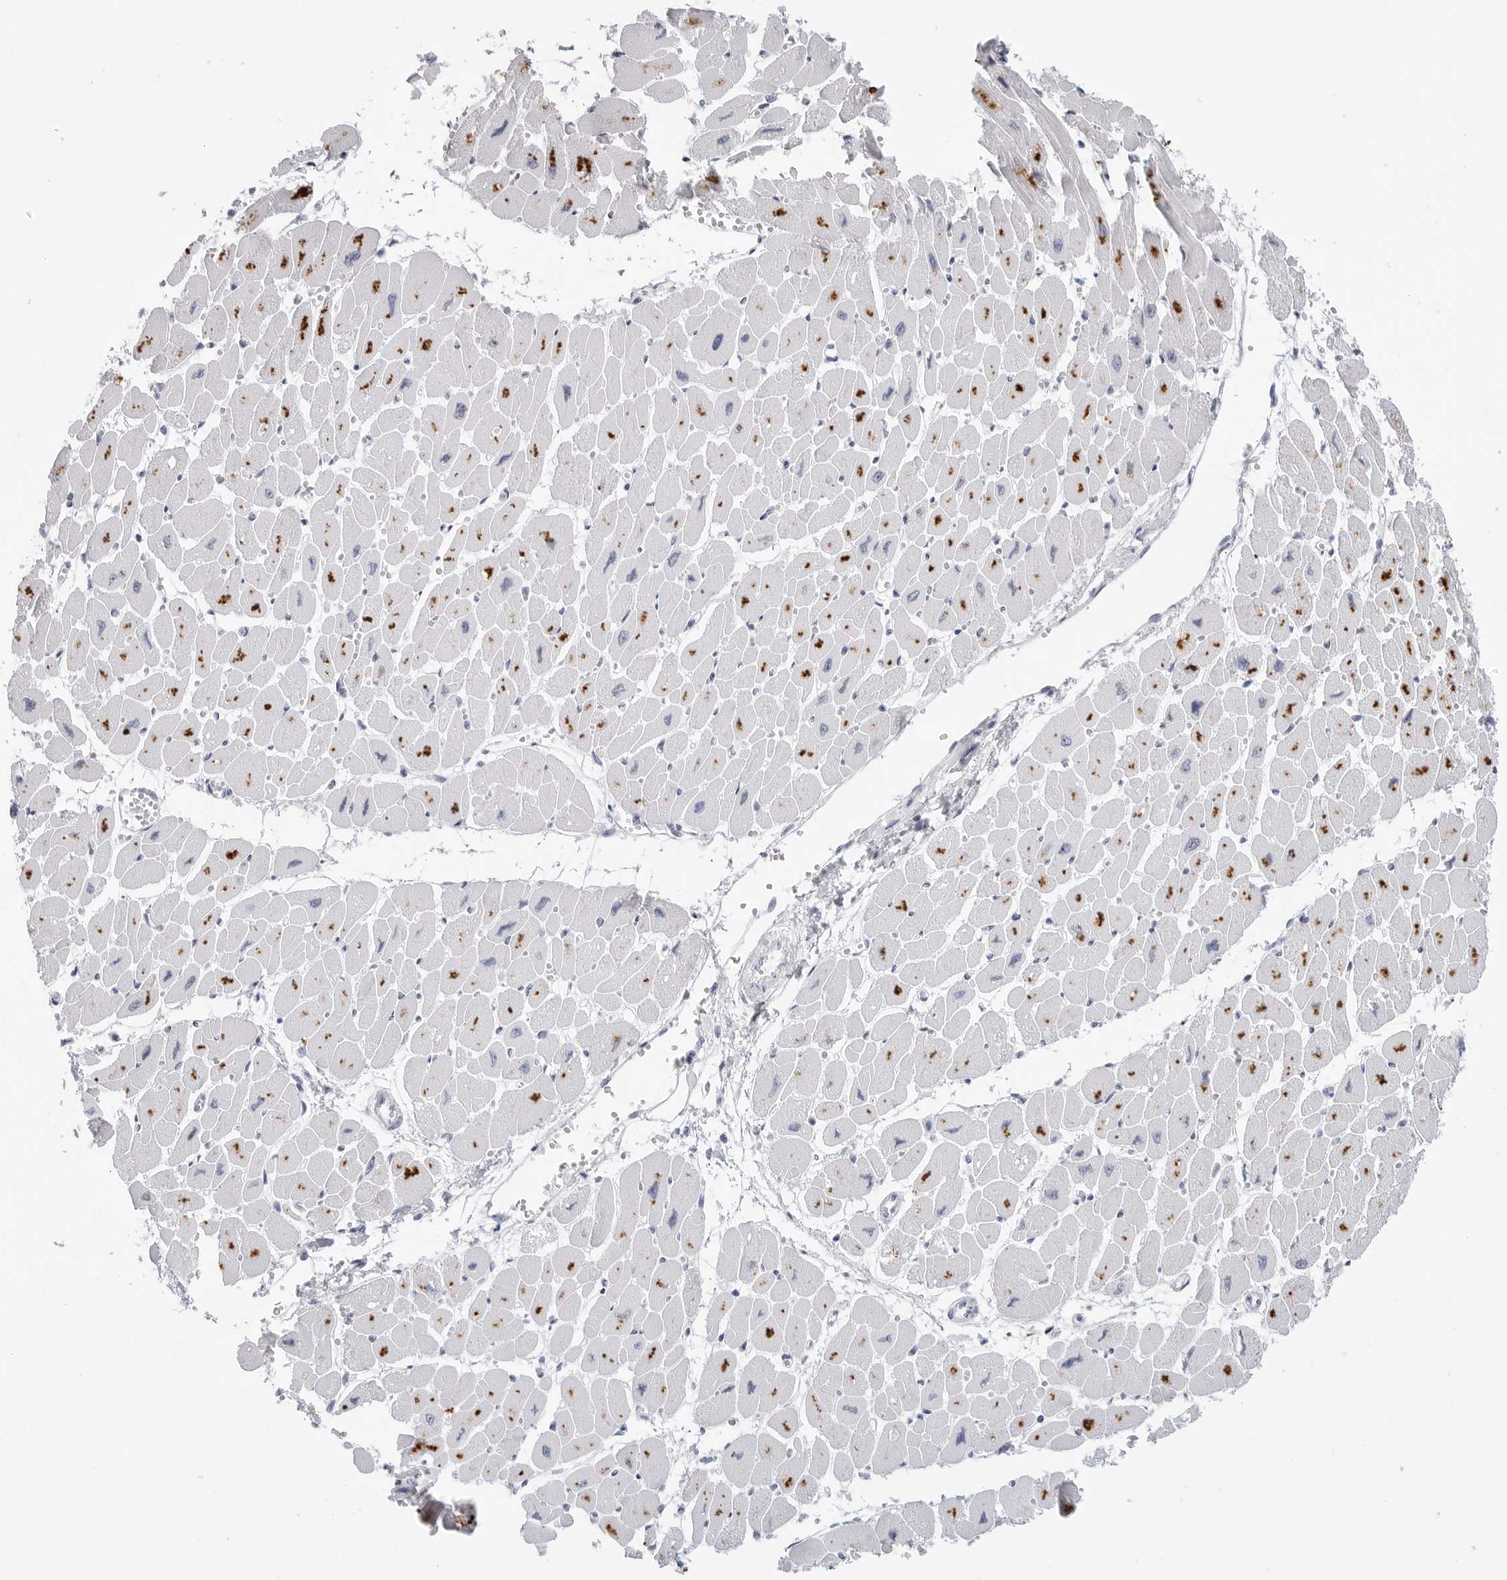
{"staining": {"intensity": "strong", "quantity": "<25%", "location": "cytoplasmic/membranous"}, "tissue": "heart muscle", "cell_type": "Cardiomyocytes", "image_type": "normal", "snomed": [{"axis": "morphology", "description": "Normal tissue, NOS"}, {"axis": "topography", "description": "Heart"}], "caption": "Immunohistochemistry (DAB (3,3'-diaminobenzidine)) staining of unremarkable heart muscle demonstrates strong cytoplasmic/membranous protein staining in approximately <25% of cardiomyocytes. (IHC, brightfield microscopy, high magnification).", "gene": "AMPD1", "patient": {"sex": "female", "age": 54}}